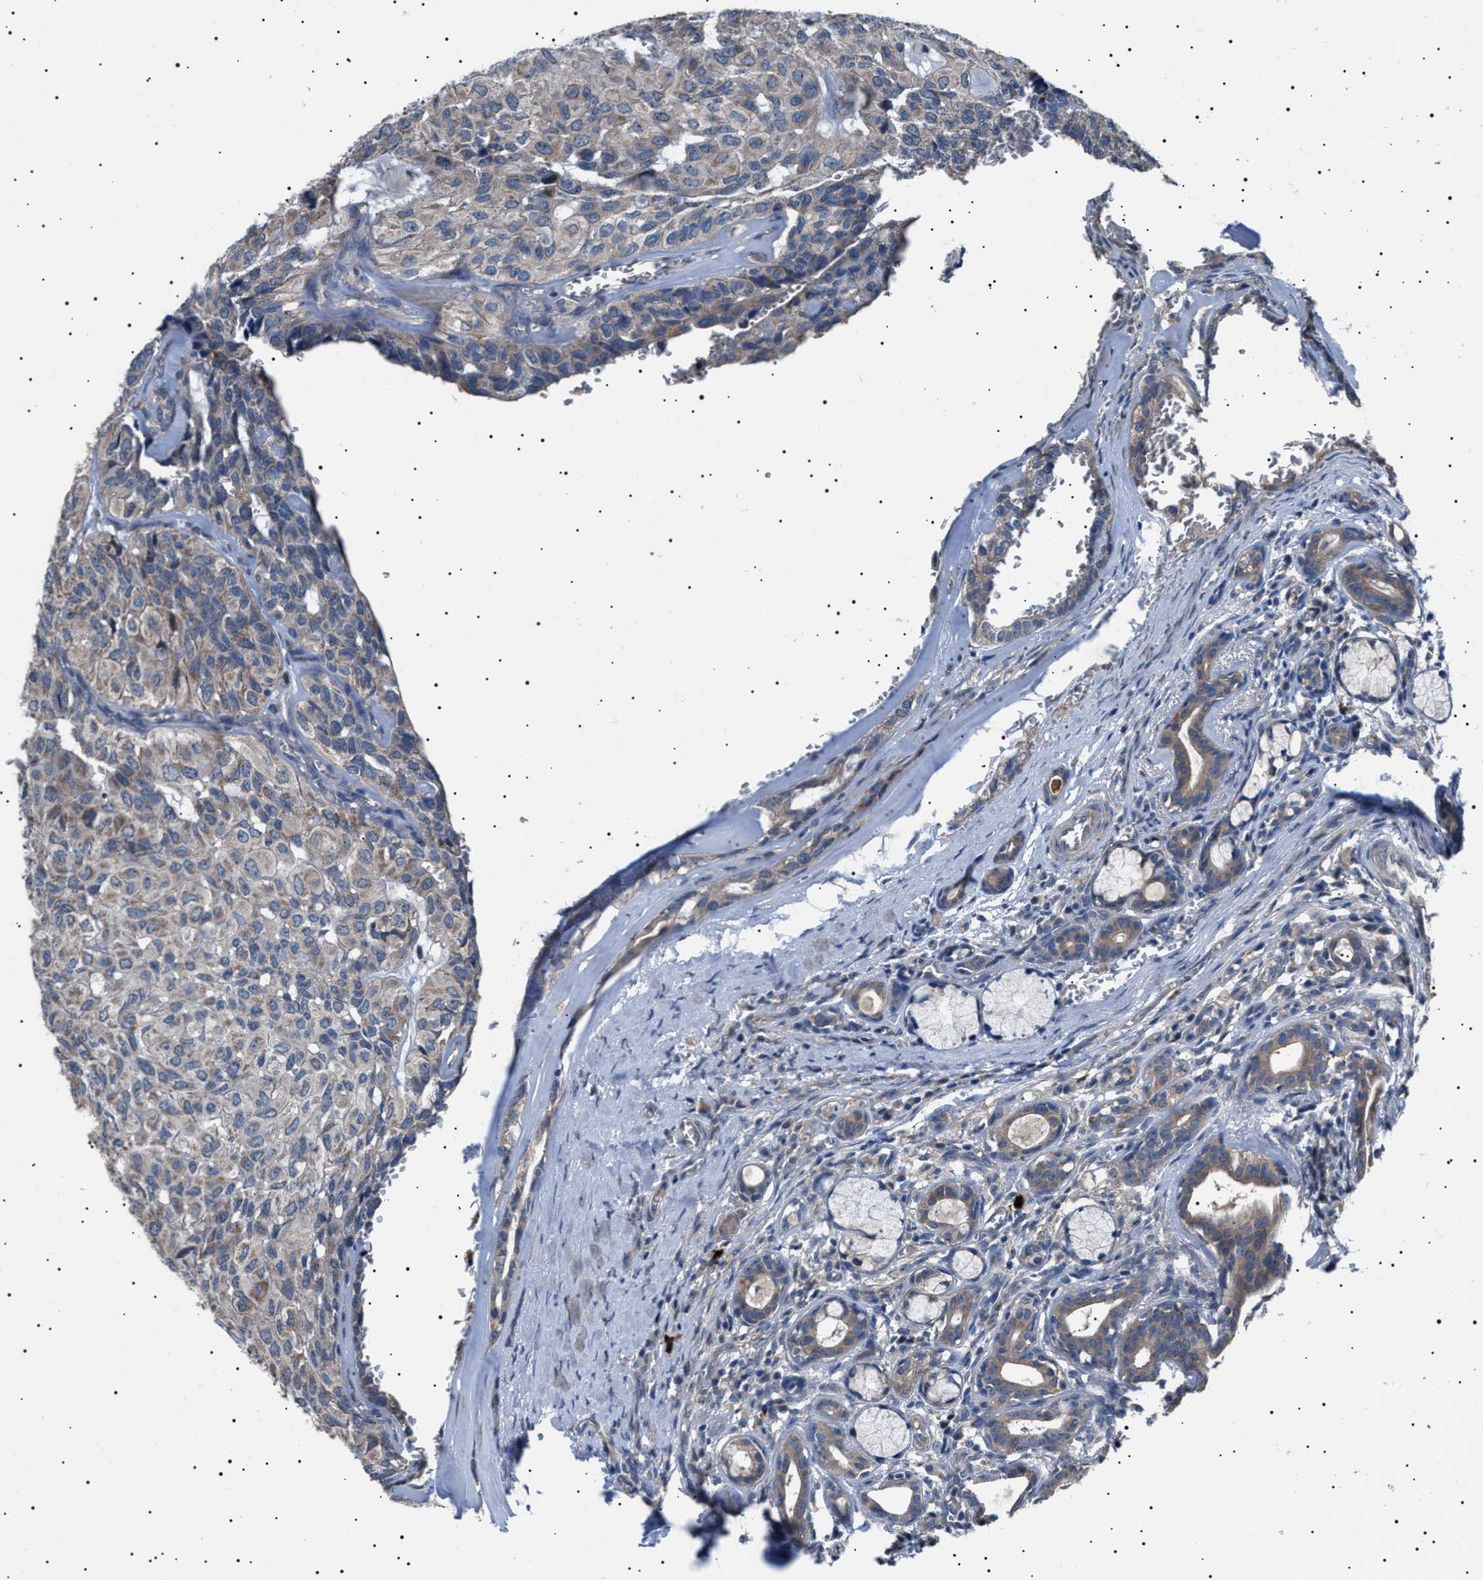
{"staining": {"intensity": "weak", "quantity": "25%-75%", "location": "cytoplasmic/membranous"}, "tissue": "head and neck cancer", "cell_type": "Tumor cells", "image_type": "cancer", "snomed": [{"axis": "morphology", "description": "Adenocarcinoma, NOS"}, {"axis": "topography", "description": "Salivary gland, NOS"}, {"axis": "topography", "description": "Head-Neck"}], "caption": "A micrograph of head and neck cancer (adenocarcinoma) stained for a protein displays weak cytoplasmic/membranous brown staining in tumor cells.", "gene": "PTRH1", "patient": {"sex": "female", "age": 76}}